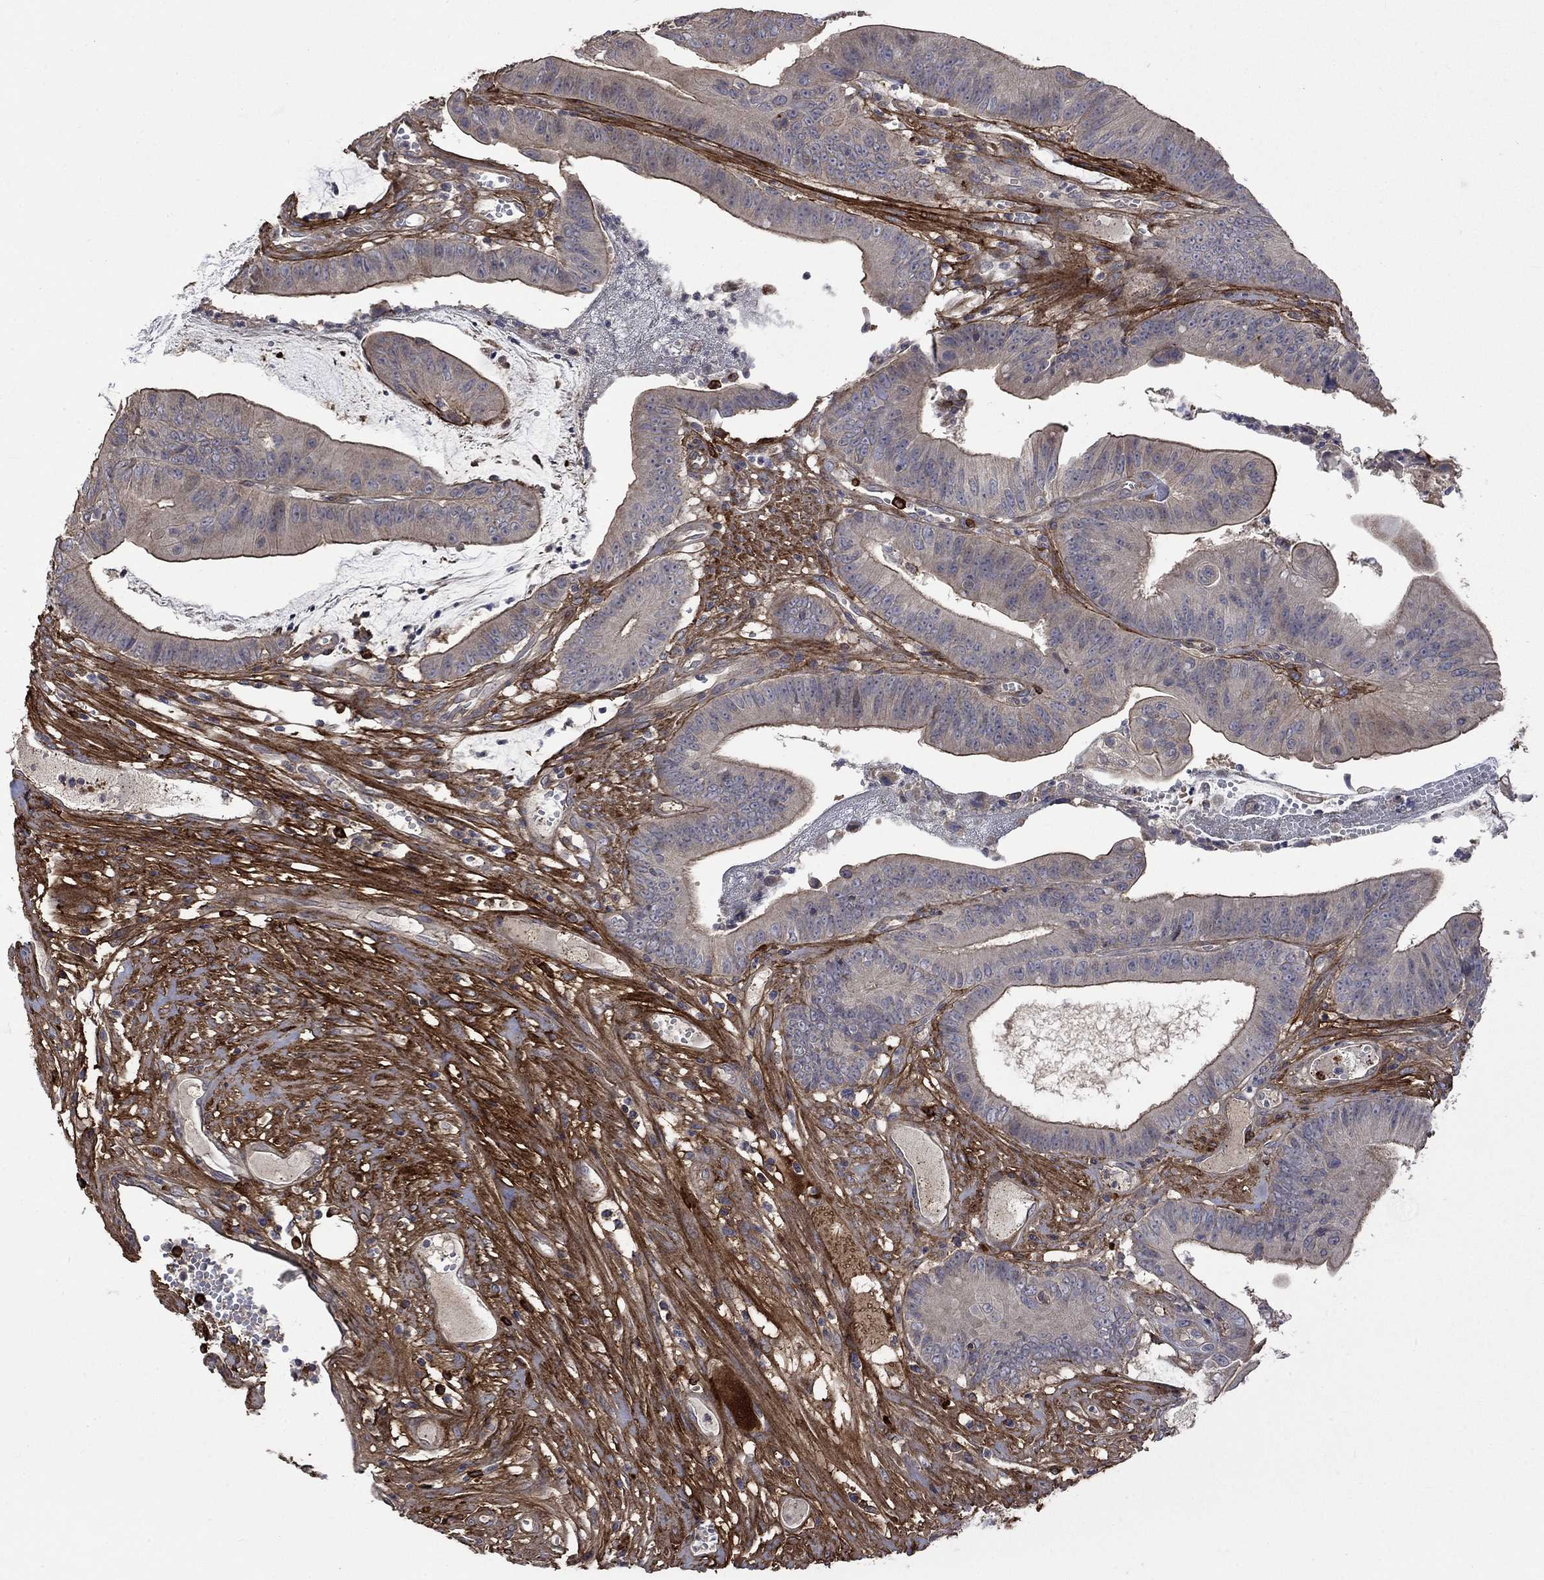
{"staining": {"intensity": "negative", "quantity": "none", "location": "none"}, "tissue": "colorectal cancer", "cell_type": "Tumor cells", "image_type": "cancer", "snomed": [{"axis": "morphology", "description": "Adenocarcinoma, NOS"}, {"axis": "topography", "description": "Colon"}], "caption": "Protein analysis of colorectal adenocarcinoma demonstrates no significant expression in tumor cells.", "gene": "VCAN", "patient": {"sex": "female", "age": 69}}